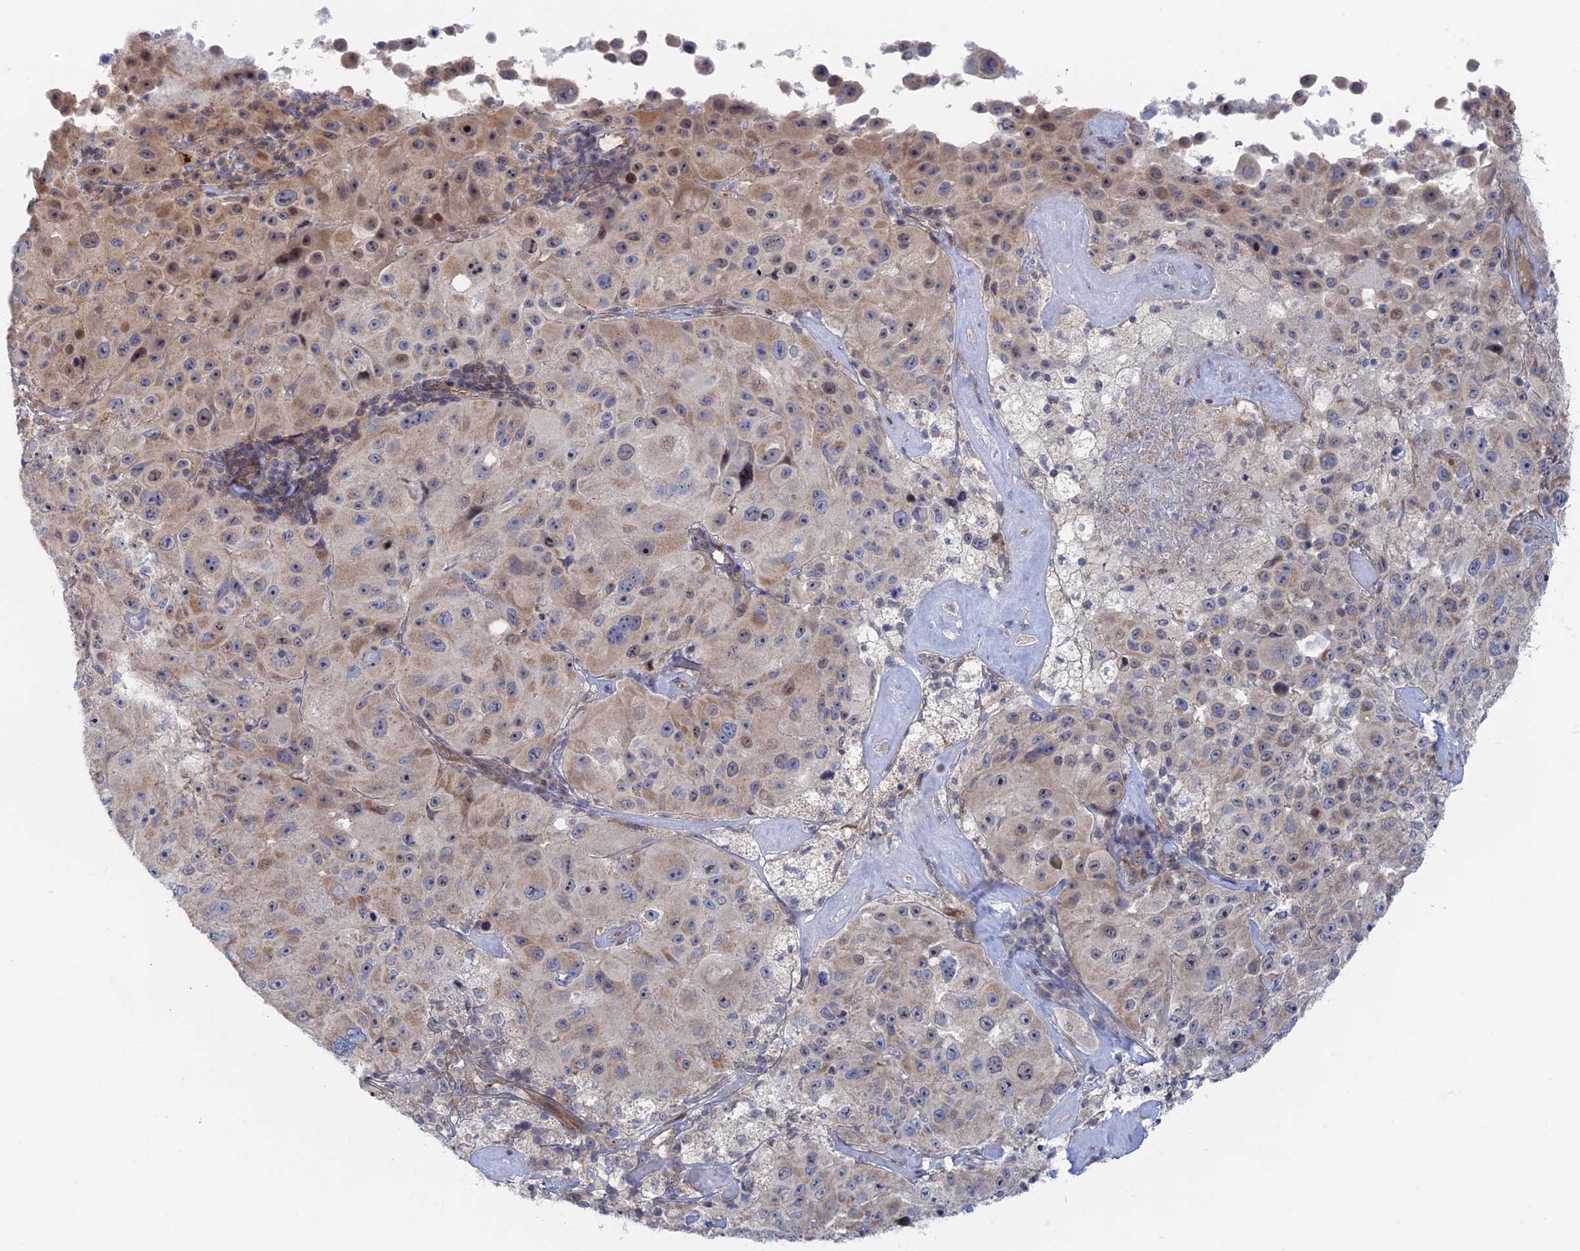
{"staining": {"intensity": "weak", "quantity": "25%-75%", "location": "cytoplasmic/membranous,nuclear"}, "tissue": "melanoma", "cell_type": "Tumor cells", "image_type": "cancer", "snomed": [{"axis": "morphology", "description": "Malignant melanoma, Metastatic site"}, {"axis": "topography", "description": "Lymph node"}], "caption": "This micrograph exhibits immunohistochemistry (IHC) staining of malignant melanoma (metastatic site), with low weak cytoplasmic/membranous and nuclear staining in approximately 25%-75% of tumor cells.", "gene": "IL7", "patient": {"sex": "male", "age": 62}}